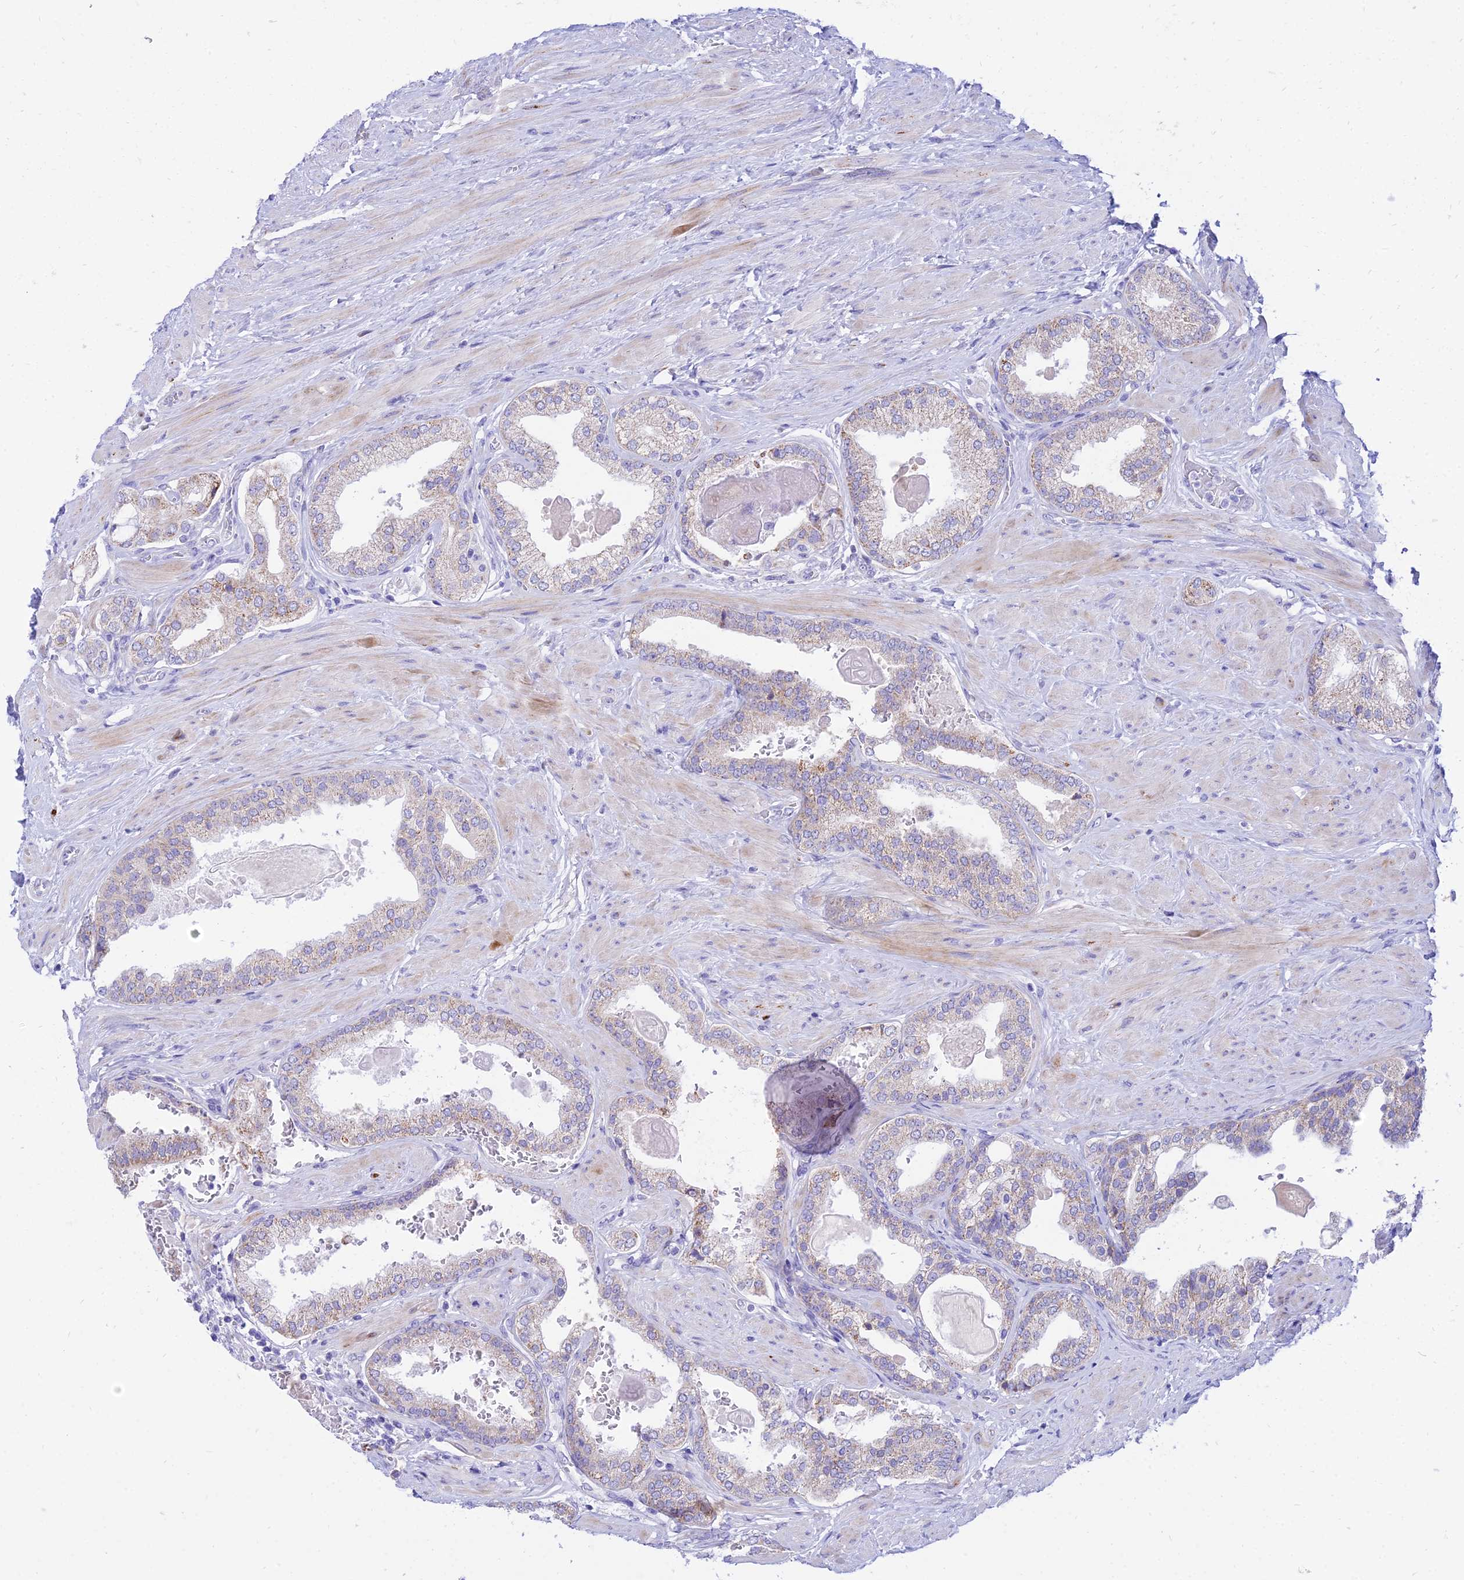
{"staining": {"intensity": "moderate", "quantity": "25%-75%", "location": "cytoplasmic/membranous"}, "tissue": "prostate", "cell_type": "Glandular cells", "image_type": "normal", "snomed": [{"axis": "morphology", "description": "Normal tissue, NOS"}, {"axis": "topography", "description": "Prostate"}], "caption": "Immunohistochemistry (DAB (3,3'-diaminobenzidine)) staining of normal human prostate demonstrates moderate cytoplasmic/membranous protein expression in about 25%-75% of glandular cells. The protein of interest is shown in brown color, while the nuclei are stained blue.", "gene": "PKN3", "patient": {"sex": "male", "age": 48}}